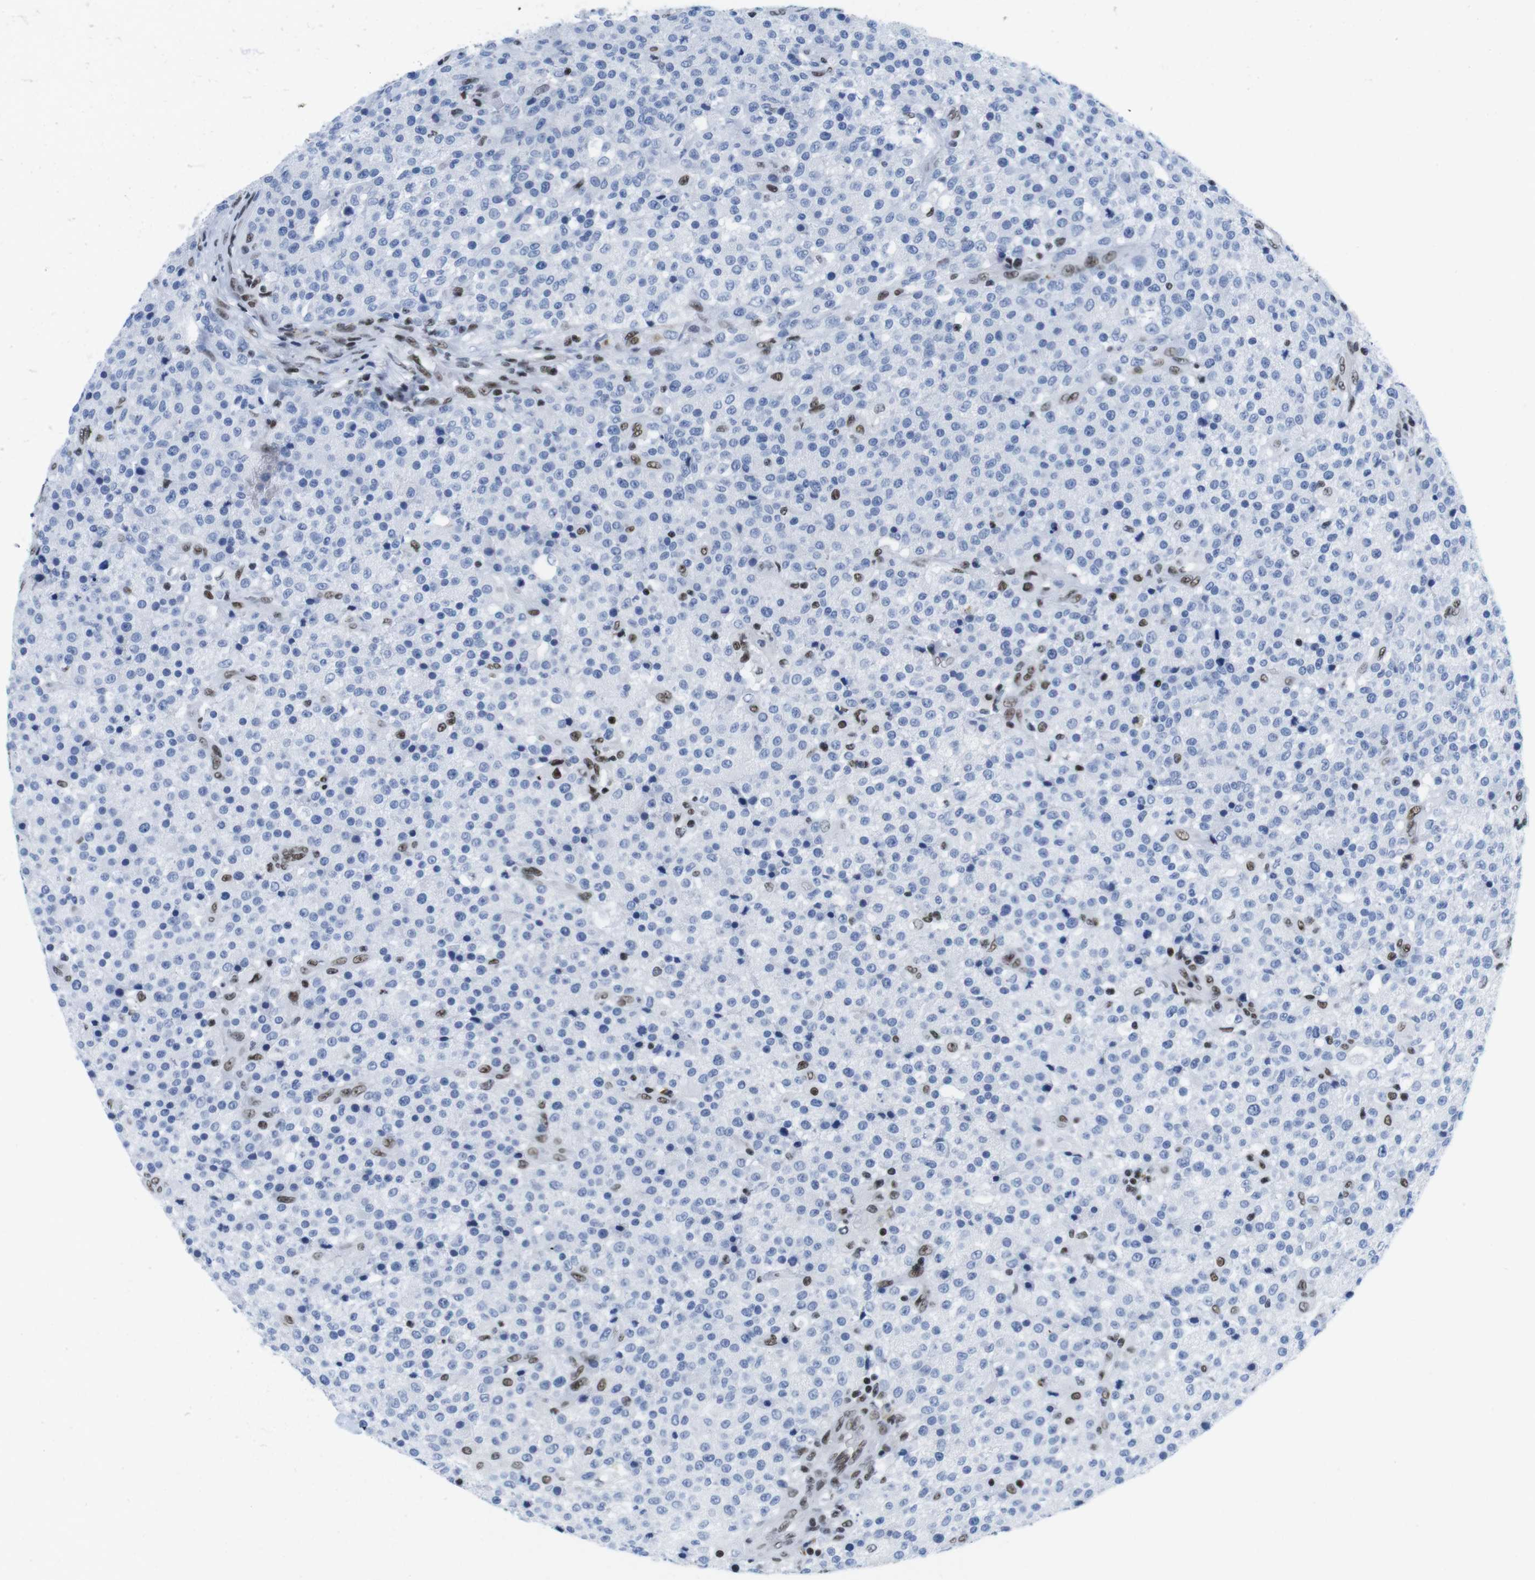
{"staining": {"intensity": "negative", "quantity": "none", "location": "none"}, "tissue": "testis cancer", "cell_type": "Tumor cells", "image_type": "cancer", "snomed": [{"axis": "morphology", "description": "Seminoma, NOS"}, {"axis": "topography", "description": "Testis"}], "caption": "Photomicrograph shows no protein staining in tumor cells of seminoma (testis) tissue. Nuclei are stained in blue.", "gene": "IFI16", "patient": {"sex": "male", "age": 59}}